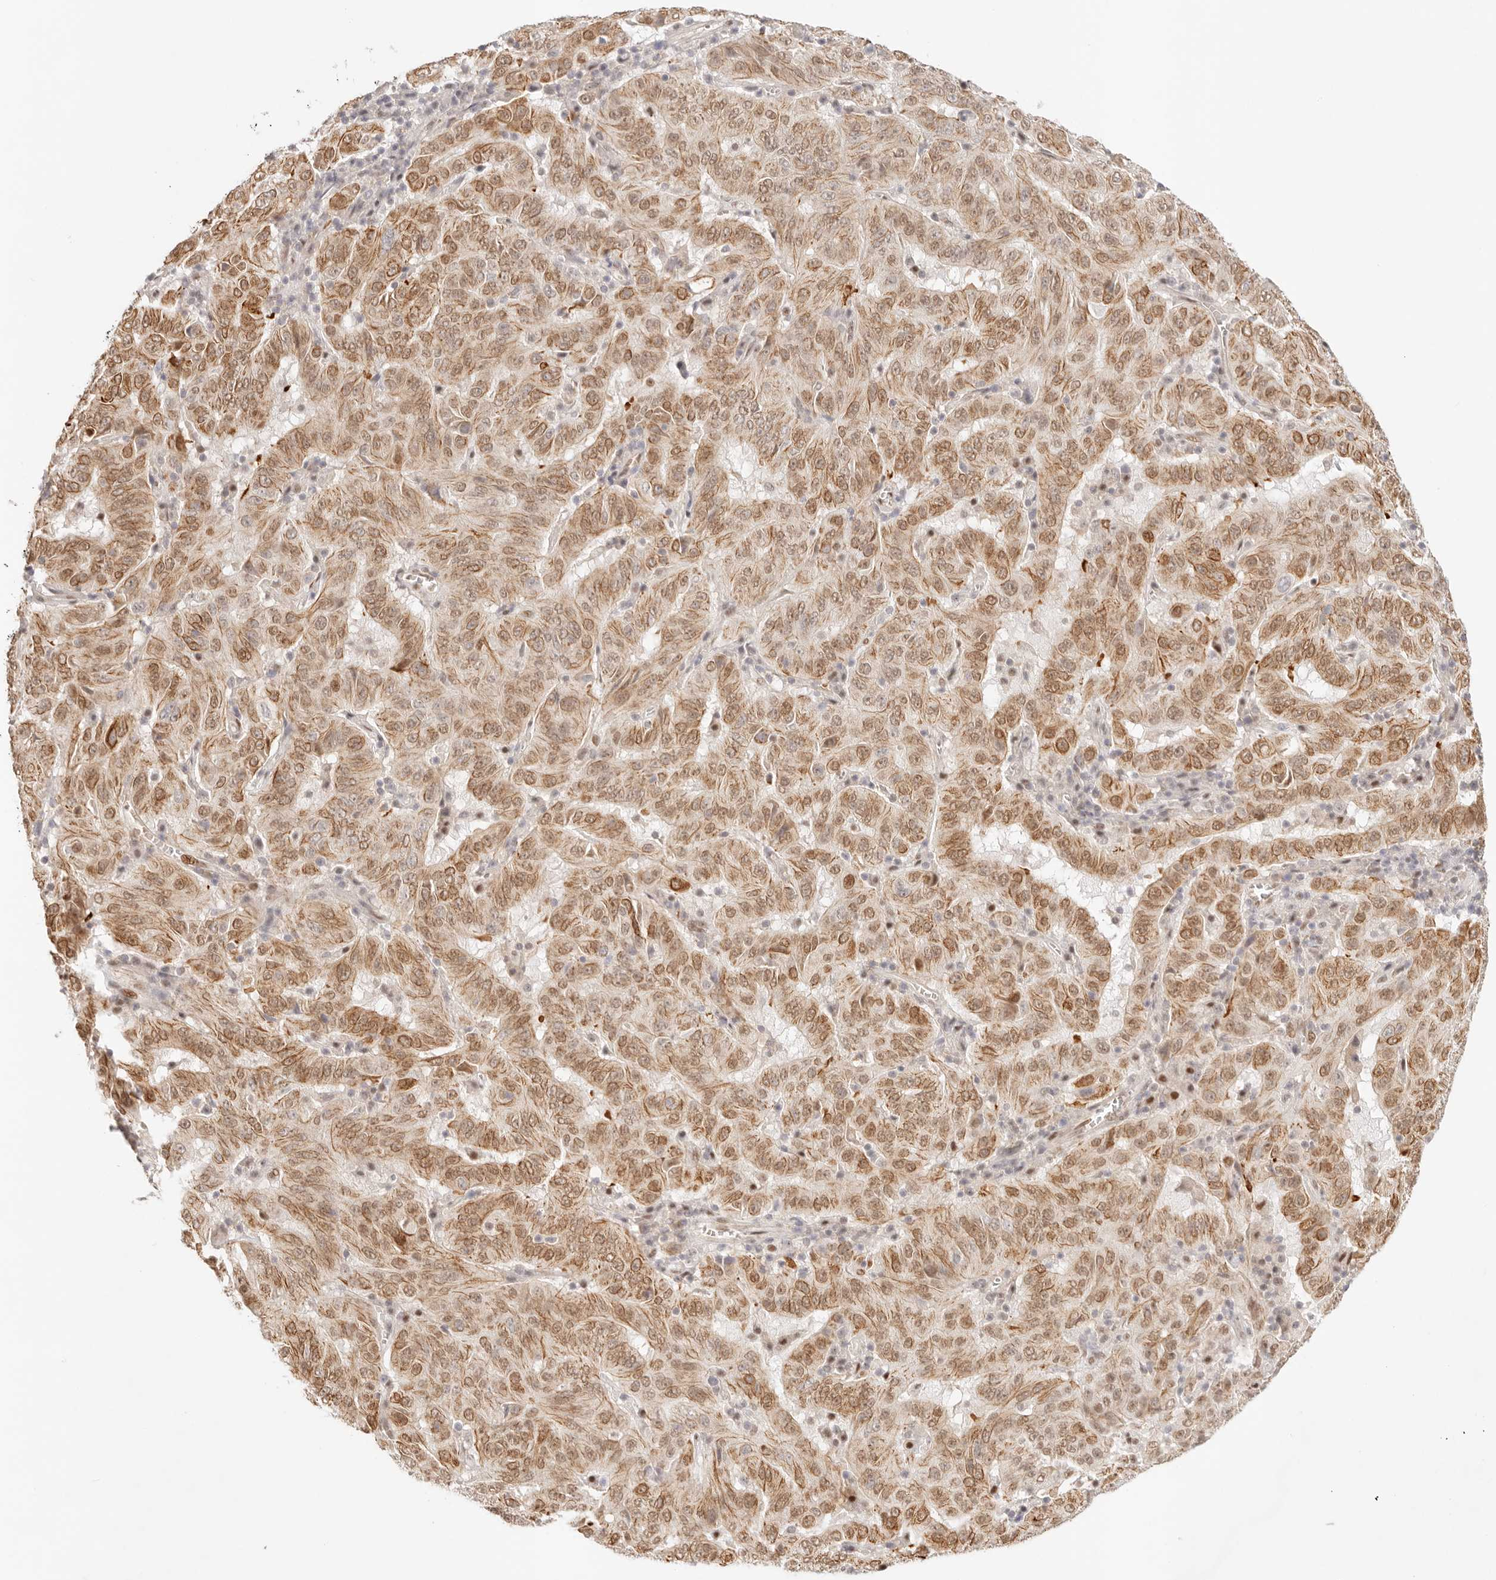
{"staining": {"intensity": "moderate", "quantity": ">75%", "location": "cytoplasmic/membranous,nuclear"}, "tissue": "pancreatic cancer", "cell_type": "Tumor cells", "image_type": "cancer", "snomed": [{"axis": "morphology", "description": "Adenocarcinoma, NOS"}, {"axis": "topography", "description": "Pancreas"}], "caption": "Immunohistochemical staining of pancreatic adenocarcinoma demonstrates moderate cytoplasmic/membranous and nuclear protein expression in approximately >75% of tumor cells.", "gene": "HOXC5", "patient": {"sex": "male", "age": 63}}